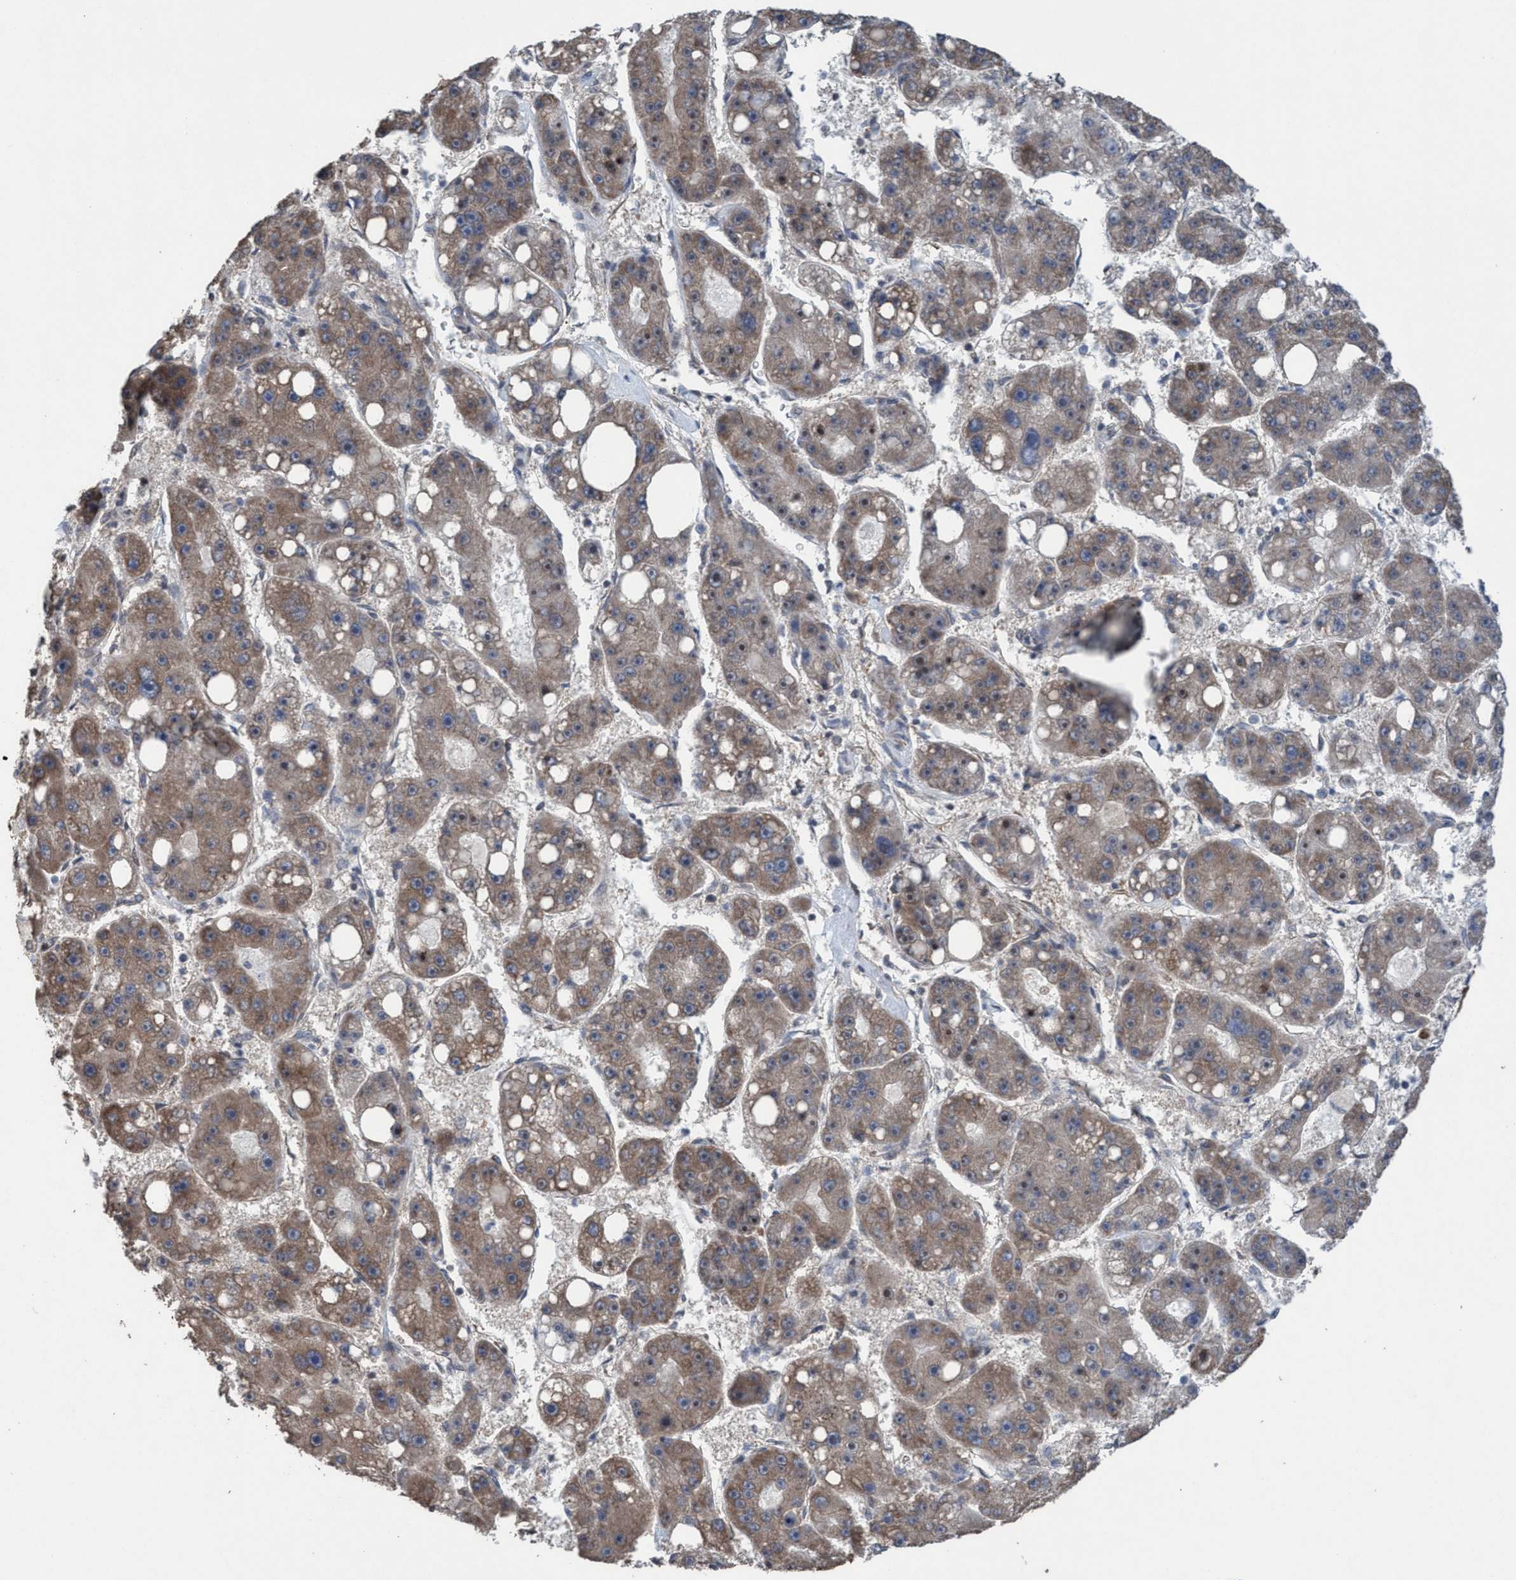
{"staining": {"intensity": "weak", "quantity": ">75%", "location": "cytoplasmic/membranous"}, "tissue": "liver cancer", "cell_type": "Tumor cells", "image_type": "cancer", "snomed": [{"axis": "morphology", "description": "Carcinoma, Hepatocellular, NOS"}, {"axis": "topography", "description": "Liver"}], "caption": "DAB immunohistochemical staining of hepatocellular carcinoma (liver) exhibits weak cytoplasmic/membranous protein expression in about >75% of tumor cells. (IHC, brightfield microscopy, high magnification).", "gene": "METAP2", "patient": {"sex": "female", "age": 61}}